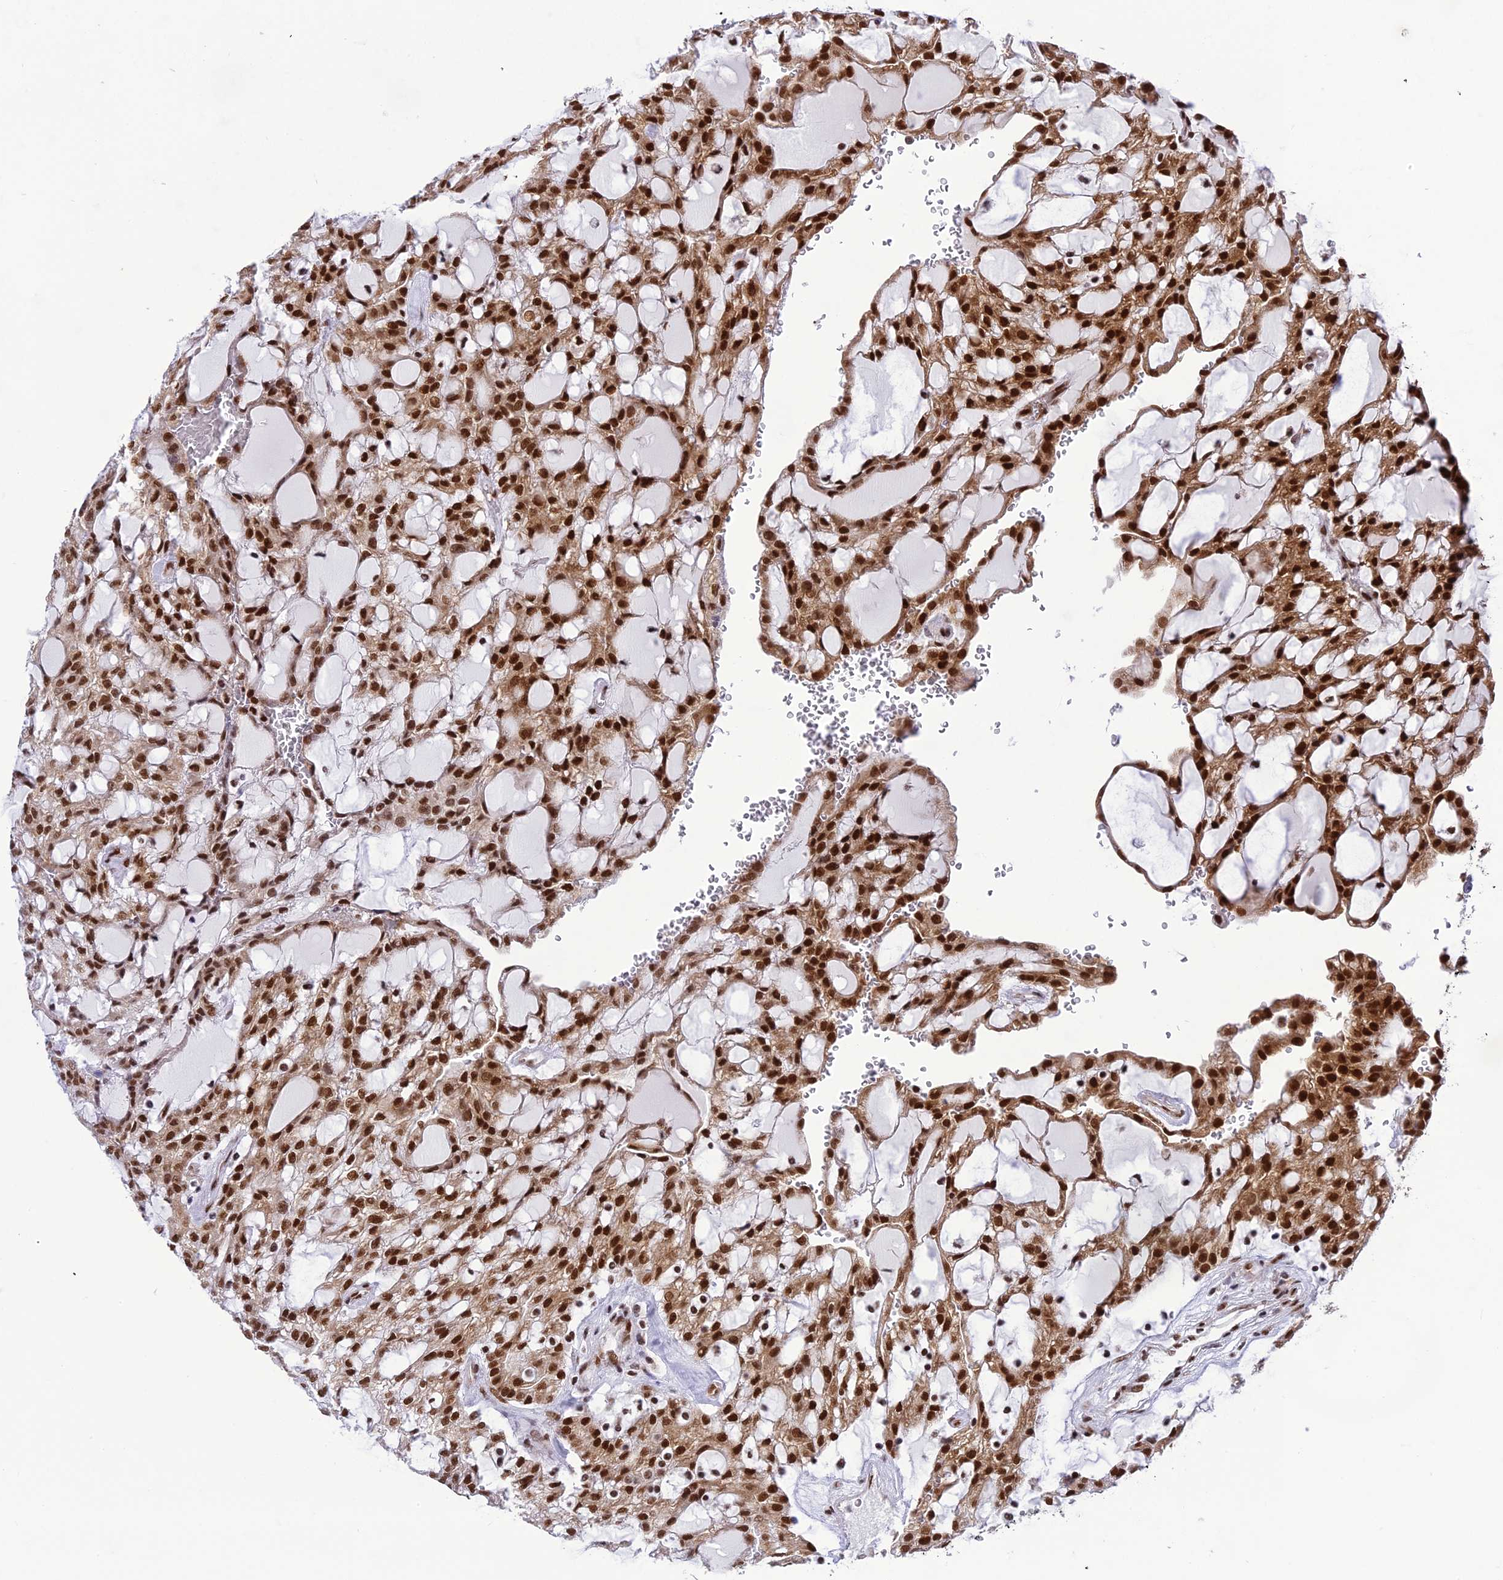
{"staining": {"intensity": "strong", "quantity": ">75%", "location": "nuclear"}, "tissue": "renal cancer", "cell_type": "Tumor cells", "image_type": "cancer", "snomed": [{"axis": "morphology", "description": "Adenocarcinoma, NOS"}, {"axis": "topography", "description": "Kidney"}], "caption": "Renal cancer (adenocarcinoma) stained with DAB immunohistochemistry shows high levels of strong nuclear staining in approximately >75% of tumor cells. The protein of interest is stained brown, and the nuclei are stained in blue (DAB IHC with brightfield microscopy, high magnification).", "gene": "DDX1", "patient": {"sex": "male", "age": 63}}